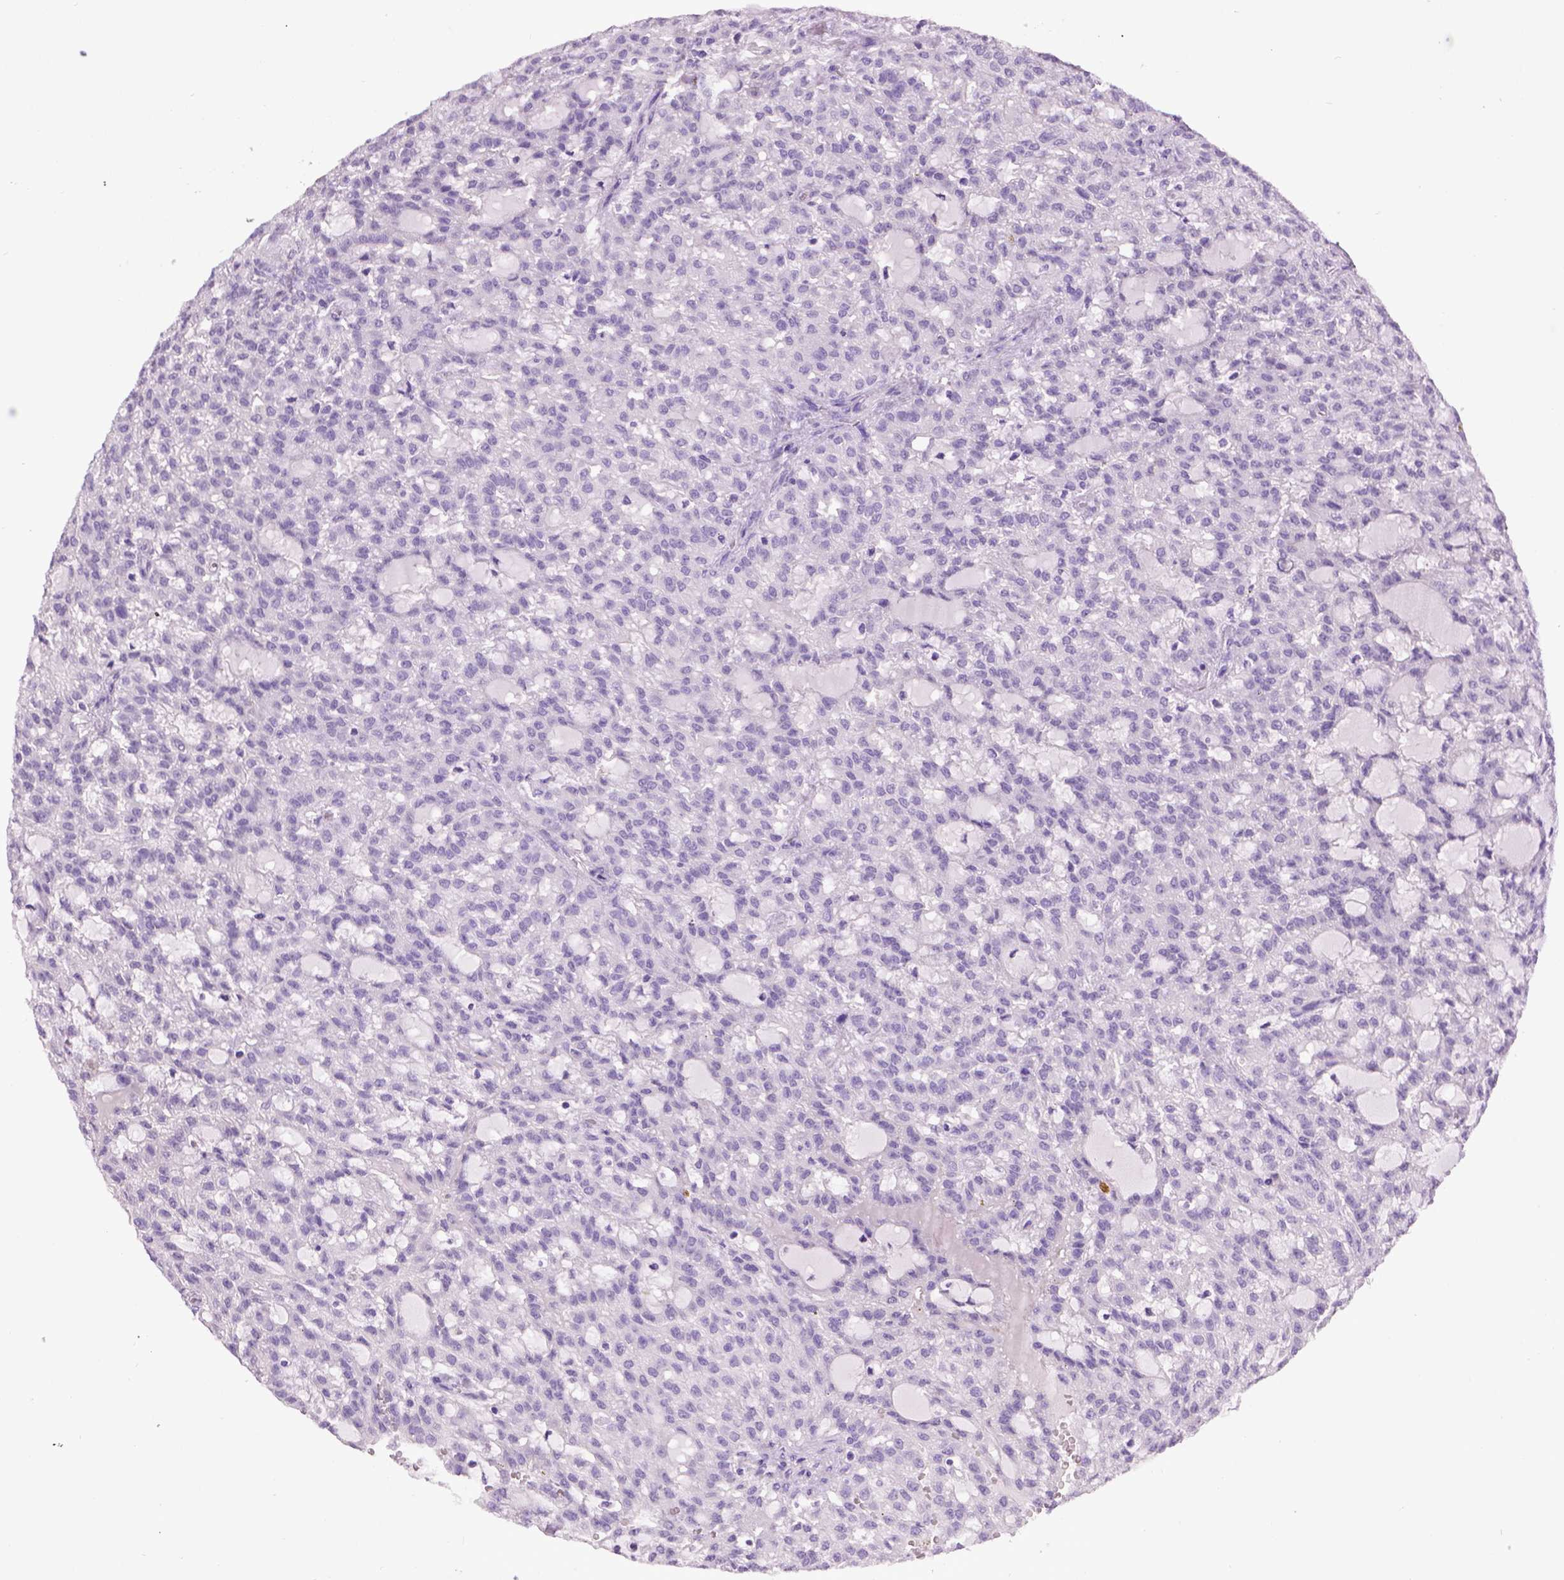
{"staining": {"intensity": "negative", "quantity": "none", "location": "none"}, "tissue": "renal cancer", "cell_type": "Tumor cells", "image_type": "cancer", "snomed": [{"axis": "morphology", "description": "Adenocarcinoma, NOS"}, {"axis": "topography", "description": "Kidney"}], "caption": "Immunohistochemical staining of renal cancer displays no significant expression in tumor cells. (Brightfield microscopy of DAB IHC at high magnification).", "gene": "CDH1", "patient": {"sex": "male", "age": 63}}